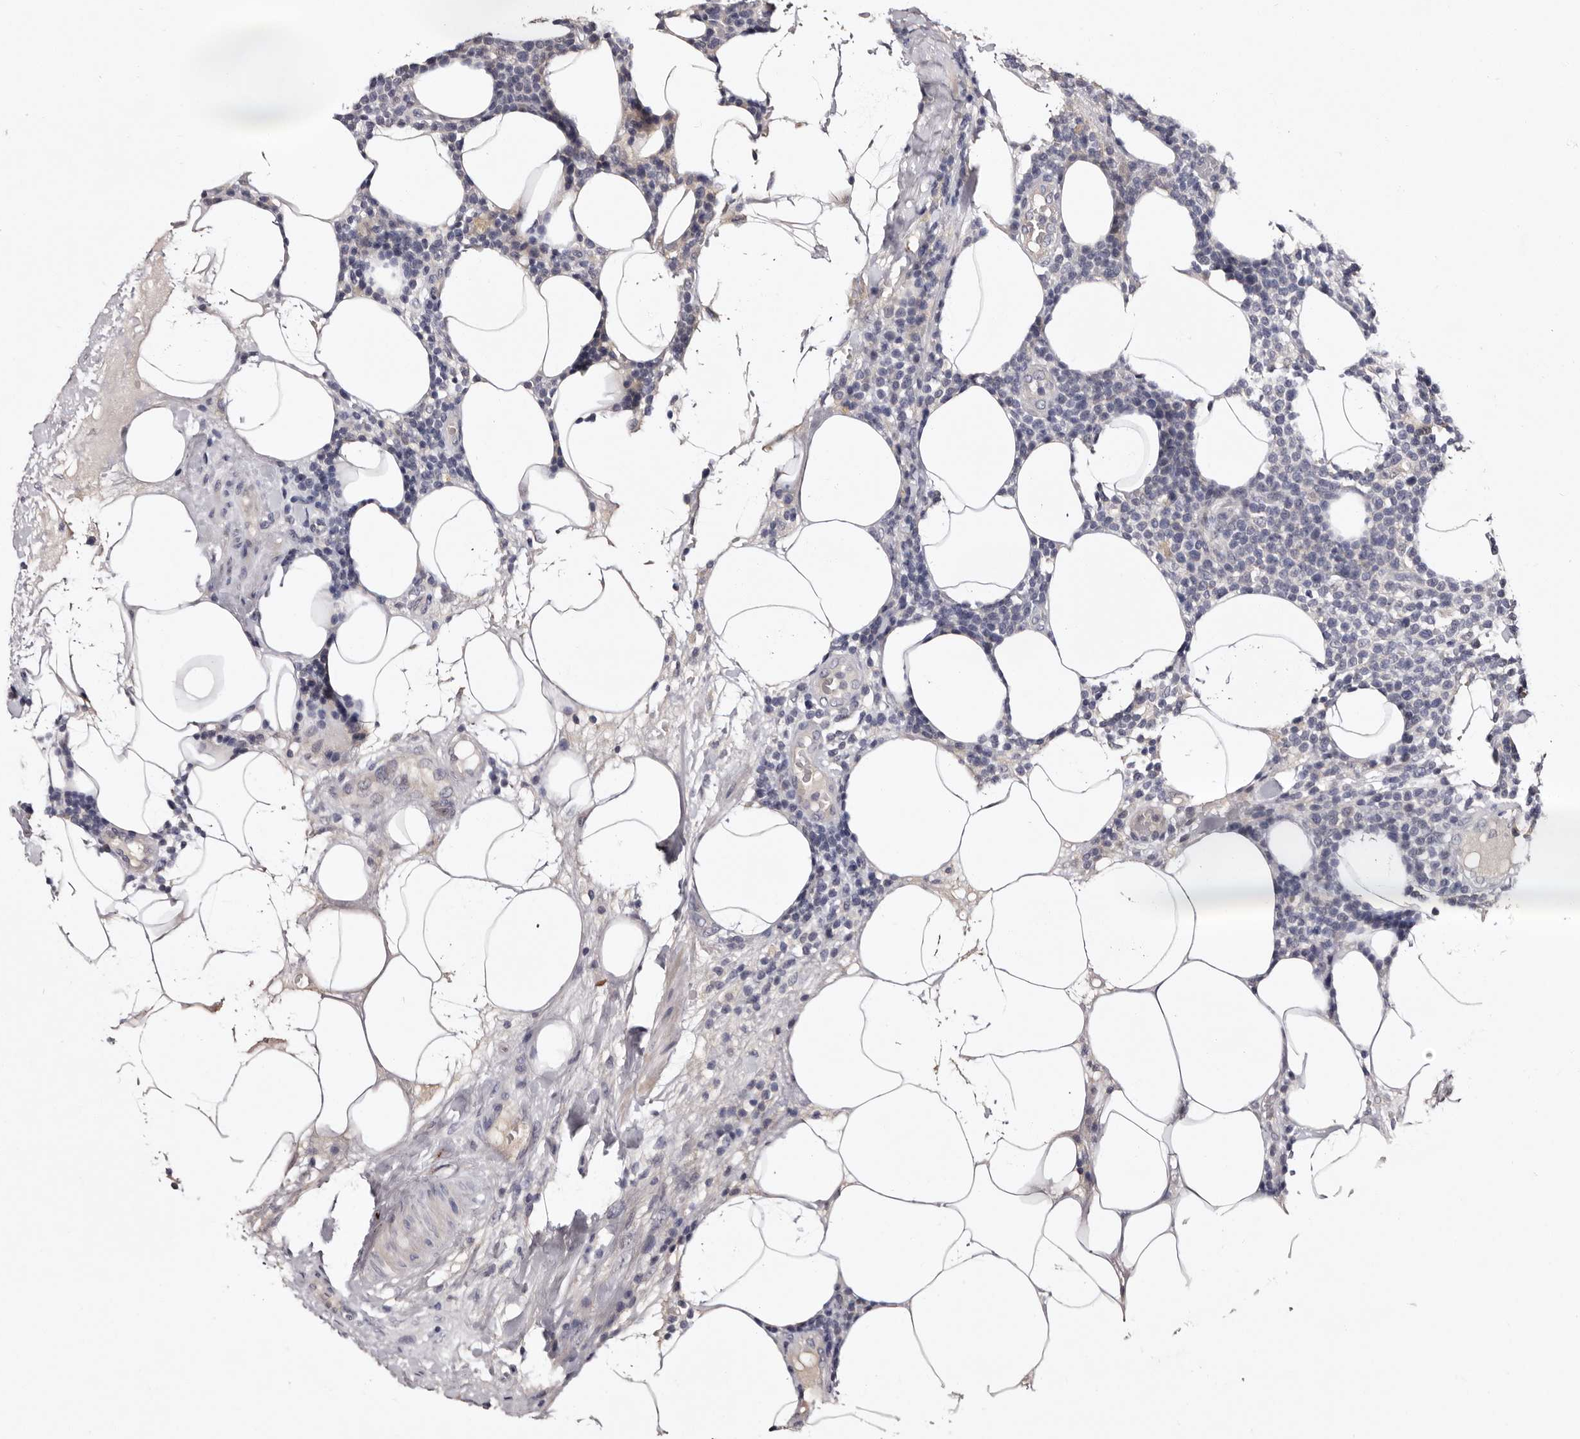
{"staining": {"intensity": "negative", "quantity": "none", "location": "none"}, "tissue": "lymphoma", "cell_type": "Tumor cells", "image_type": "cancer", "snomed": [{"axis": "morphology", "description": "Malignant lymphoma, non-Hodgkin's type, High grade"}, {"axis": "topography", "description": "Lymph node"}], "caption": "The histopathology image displays no significant positivity in tumor cells of lymphoma.", "gene": "LANCL2", "patient": {"sex": "male", "age": 61}}